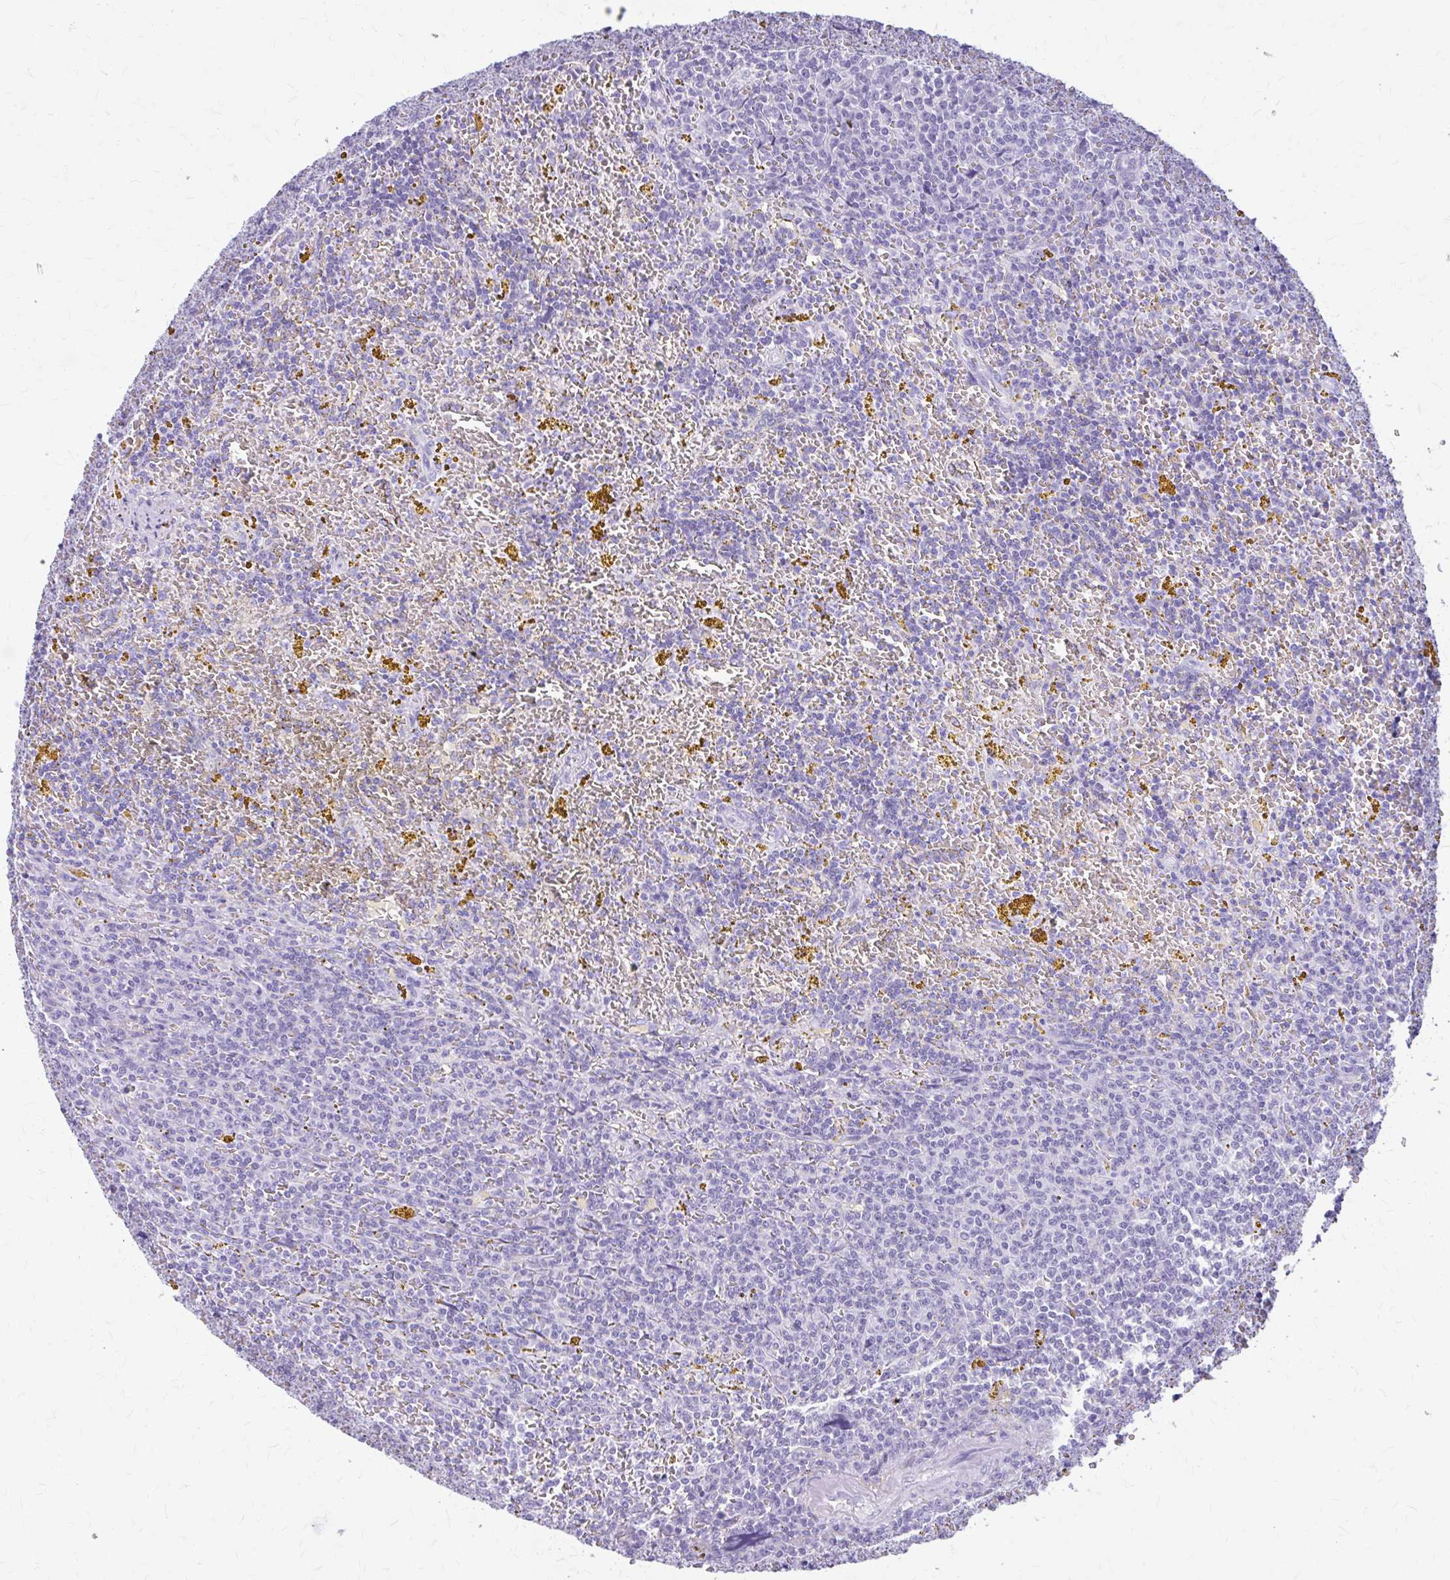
{"staining": {"intensity": "negative", "quantity": "none", "location": "none"}, "tissue": "lymphoma", "cell_type": "Tumor cells", "image_type": "cancer", "snomed": [{"axis": "morphology", "description": "Malignant lymphoma, non-Hodgkin's type, Low grade"}, {"axis": "topography", "description": "Spleen"}, {"axis": "topography", "description": "Lymph node"}], "caption": "Tumor cells are negative for brown protein staining in low-grade malignant lymphoma, non-Hodgkin's type.", "gene": "KLHDC7A", "patient": {"sex": "female", "age": 66}}